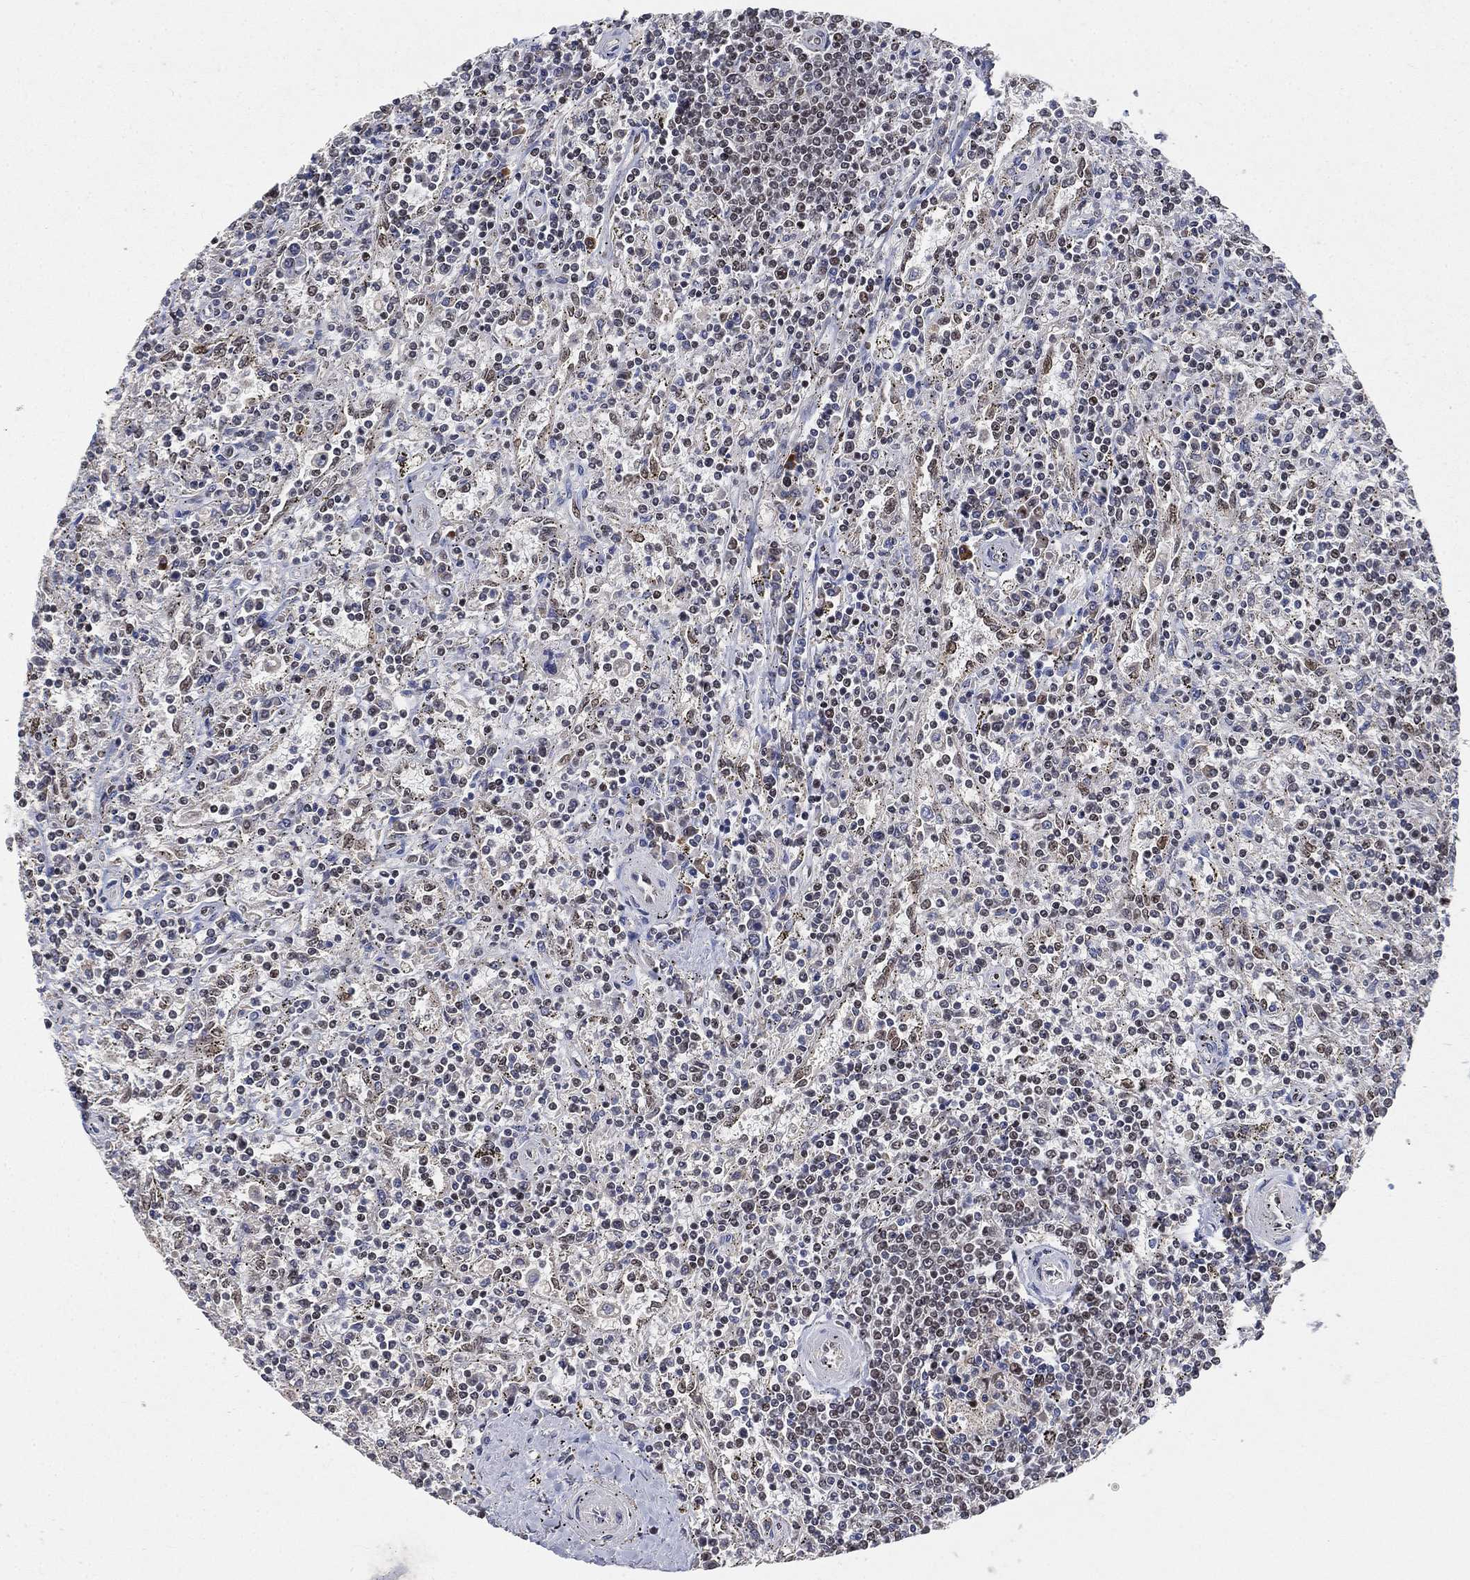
{"staining": {"intensity": "negative", "quantity": "none", "location": "none"}, "tissue": "lymphoma", "cell_type": "Tumor cells", "image_type": "cancer", "snomed": [{"axis": "morphology", "description": "Malignant lymphoma, non-Hodgkin's type, Low grade"}, {"axis": "topography", "description": "Spleen"}], "caption": "Tumor cells show no significant protein staining in malignant lymphoma, non-Hodgkin's type (low-grade).", "gene": "YLPM1", "patient": {"sex": "male", "age": 62}}